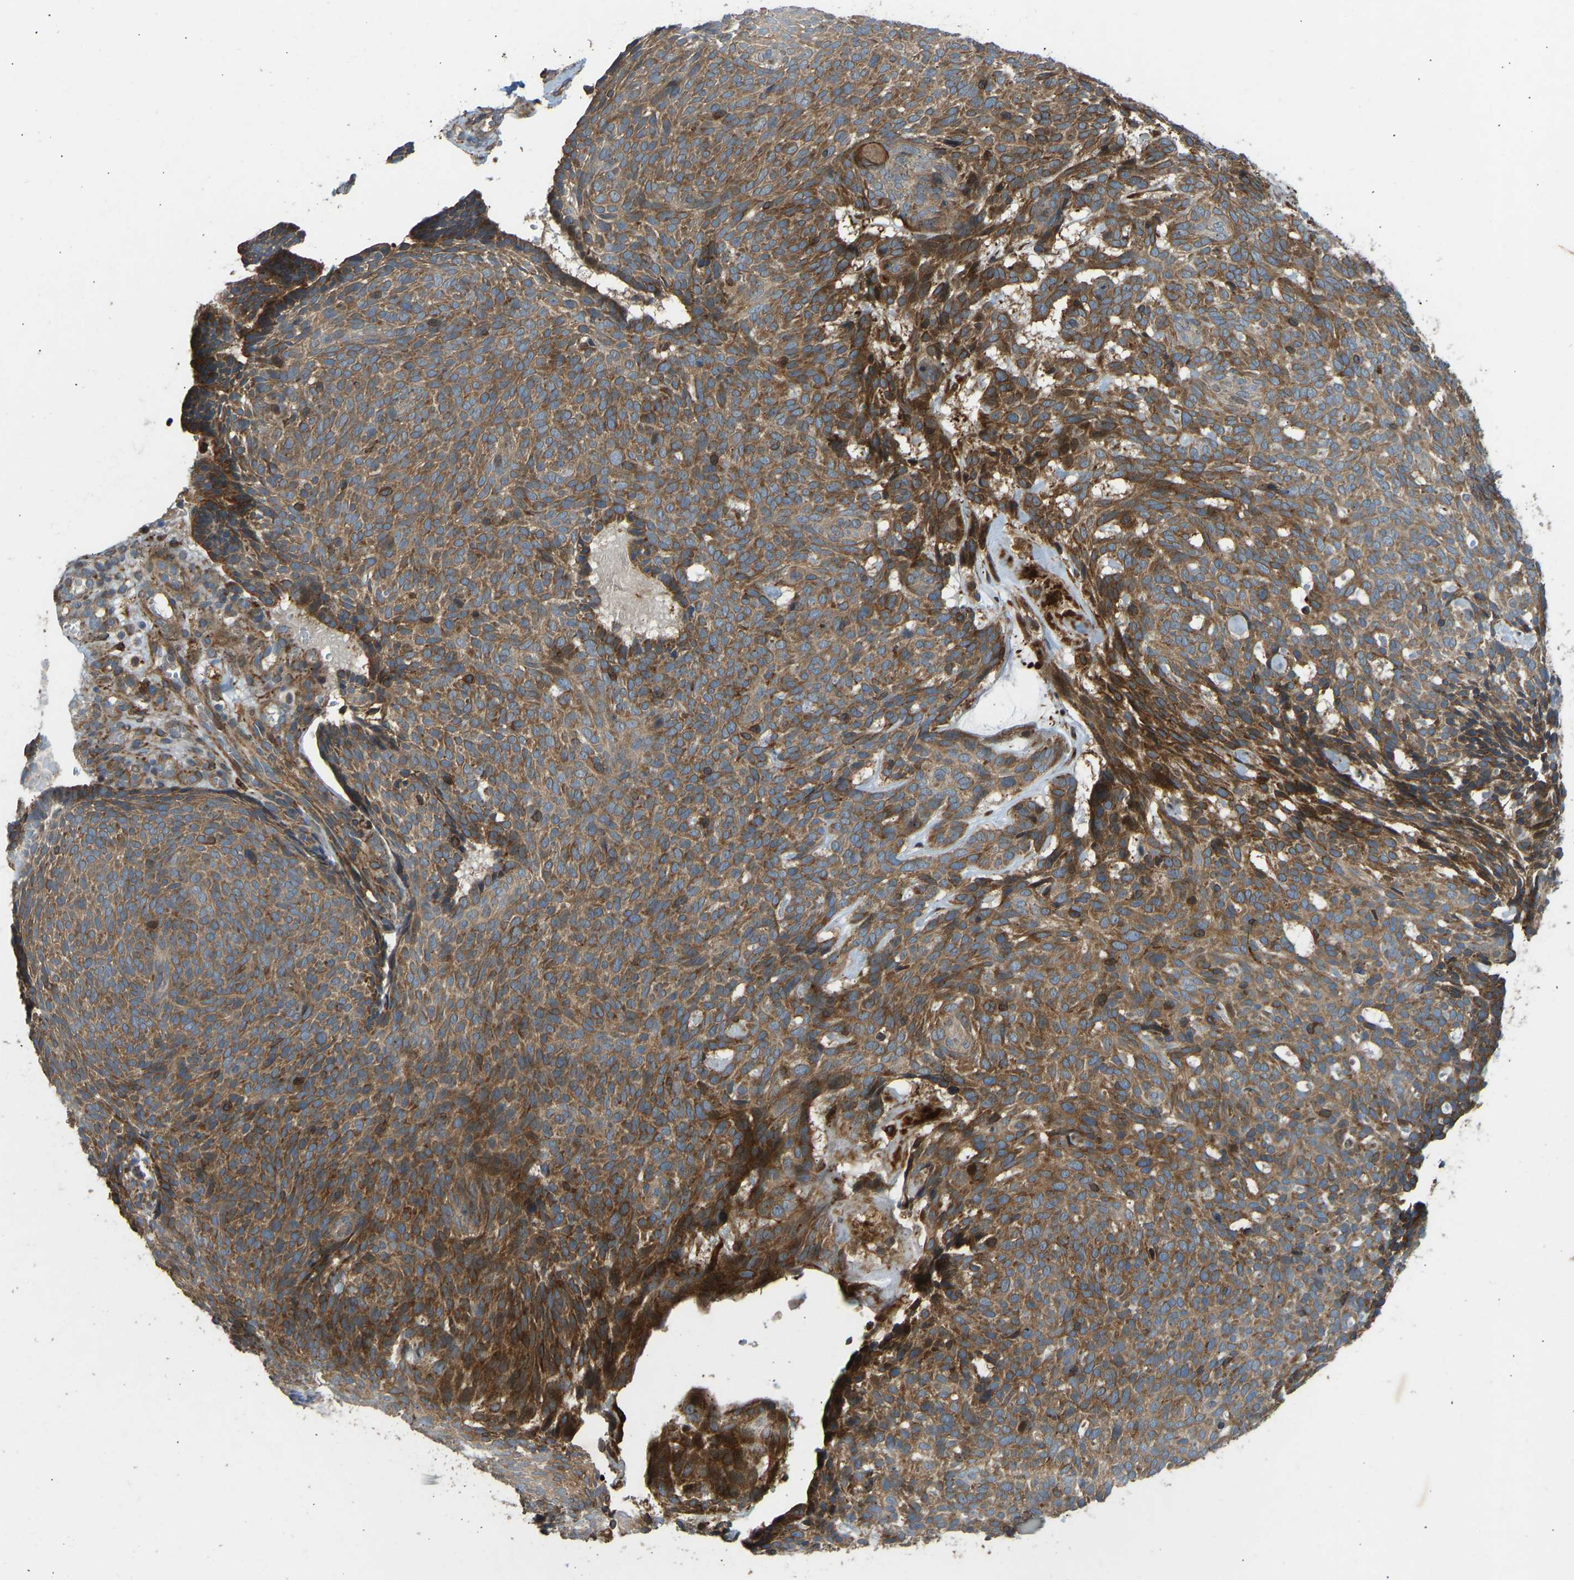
{"staining": {"intensity": "strong", "quantity": ">75%", "location": "cytoplasmic/membranous"}, "tissue": "skin cancer", "cell_type": "Tumor cells", "image_type": "cancer", "snomed": [{"axis": "morphology", "description": "Basal cell carcinoma"}, {"axis": "topography", "description": "Skin"}], "caption": "IHC of human skin cancer (basal cell carcinoma) reveals high levels of strong cytoplasmic/membranous expression in about >75% of tumor cells.", "gene": "OS9", "patient": {"sex": "male", "age": 61}}